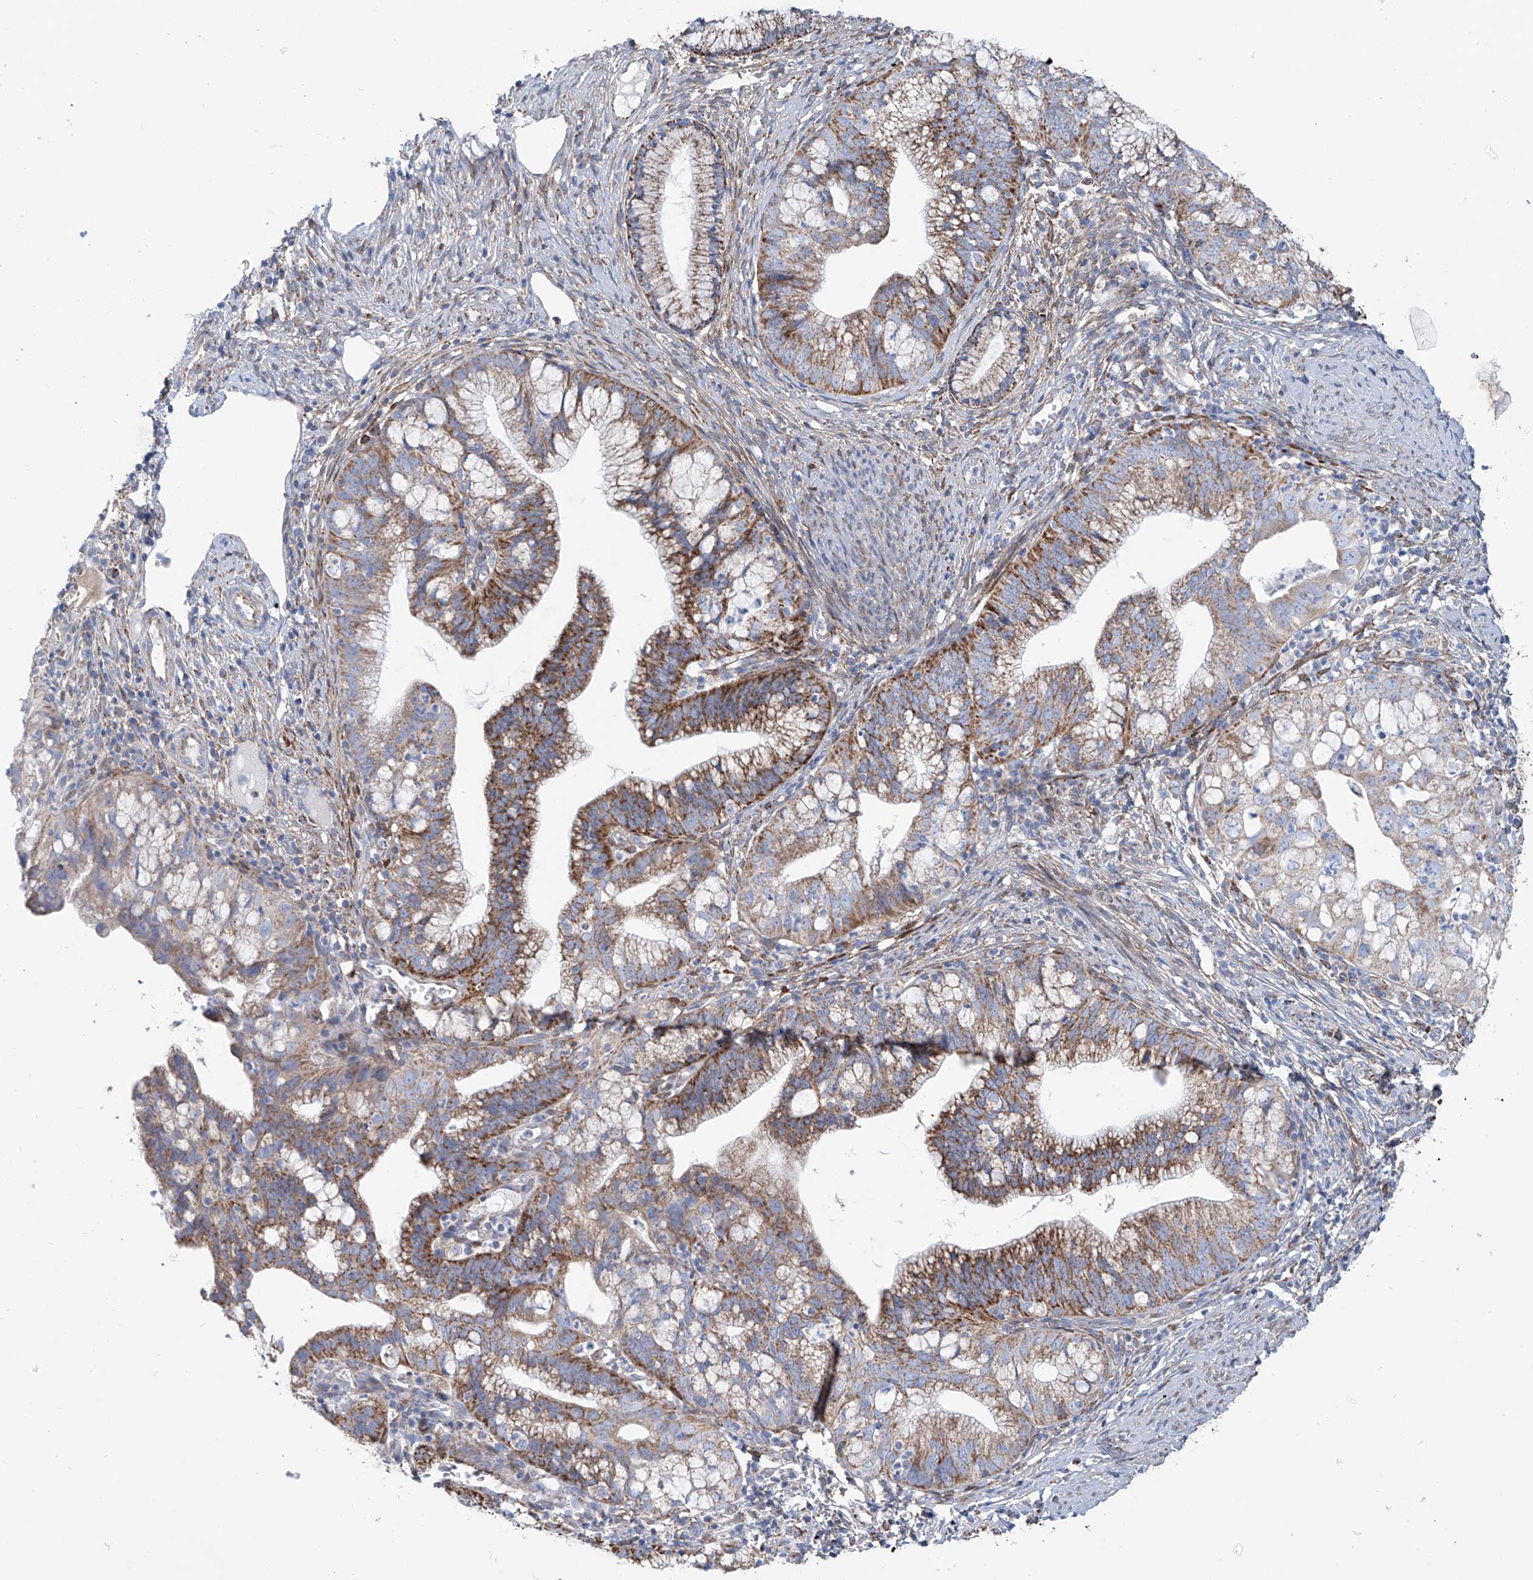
{"staining": {"intensity": "moderate", "quantity": ">75%", "location": "cytoplasmic/membranous"}, "tissue": "cervical cancer", "cell_type": "Tumor cells", "image_type": "cancer", "snomed": [{"axis": "morphology", "description": "Adenocarcinoma, NOS"}, {"axis": "topography", "description": "Cervix"}], "caption": "This micrograph reveals immunohistochemistry (IHC) staining of human cervical cancer (adenocarcinoma), with medium moderate cytoplasmic/membranous staining in about >75% of tumor cells.", "gene": "ALDH6A1", "patient": {"sex": "female", "age": 36}}